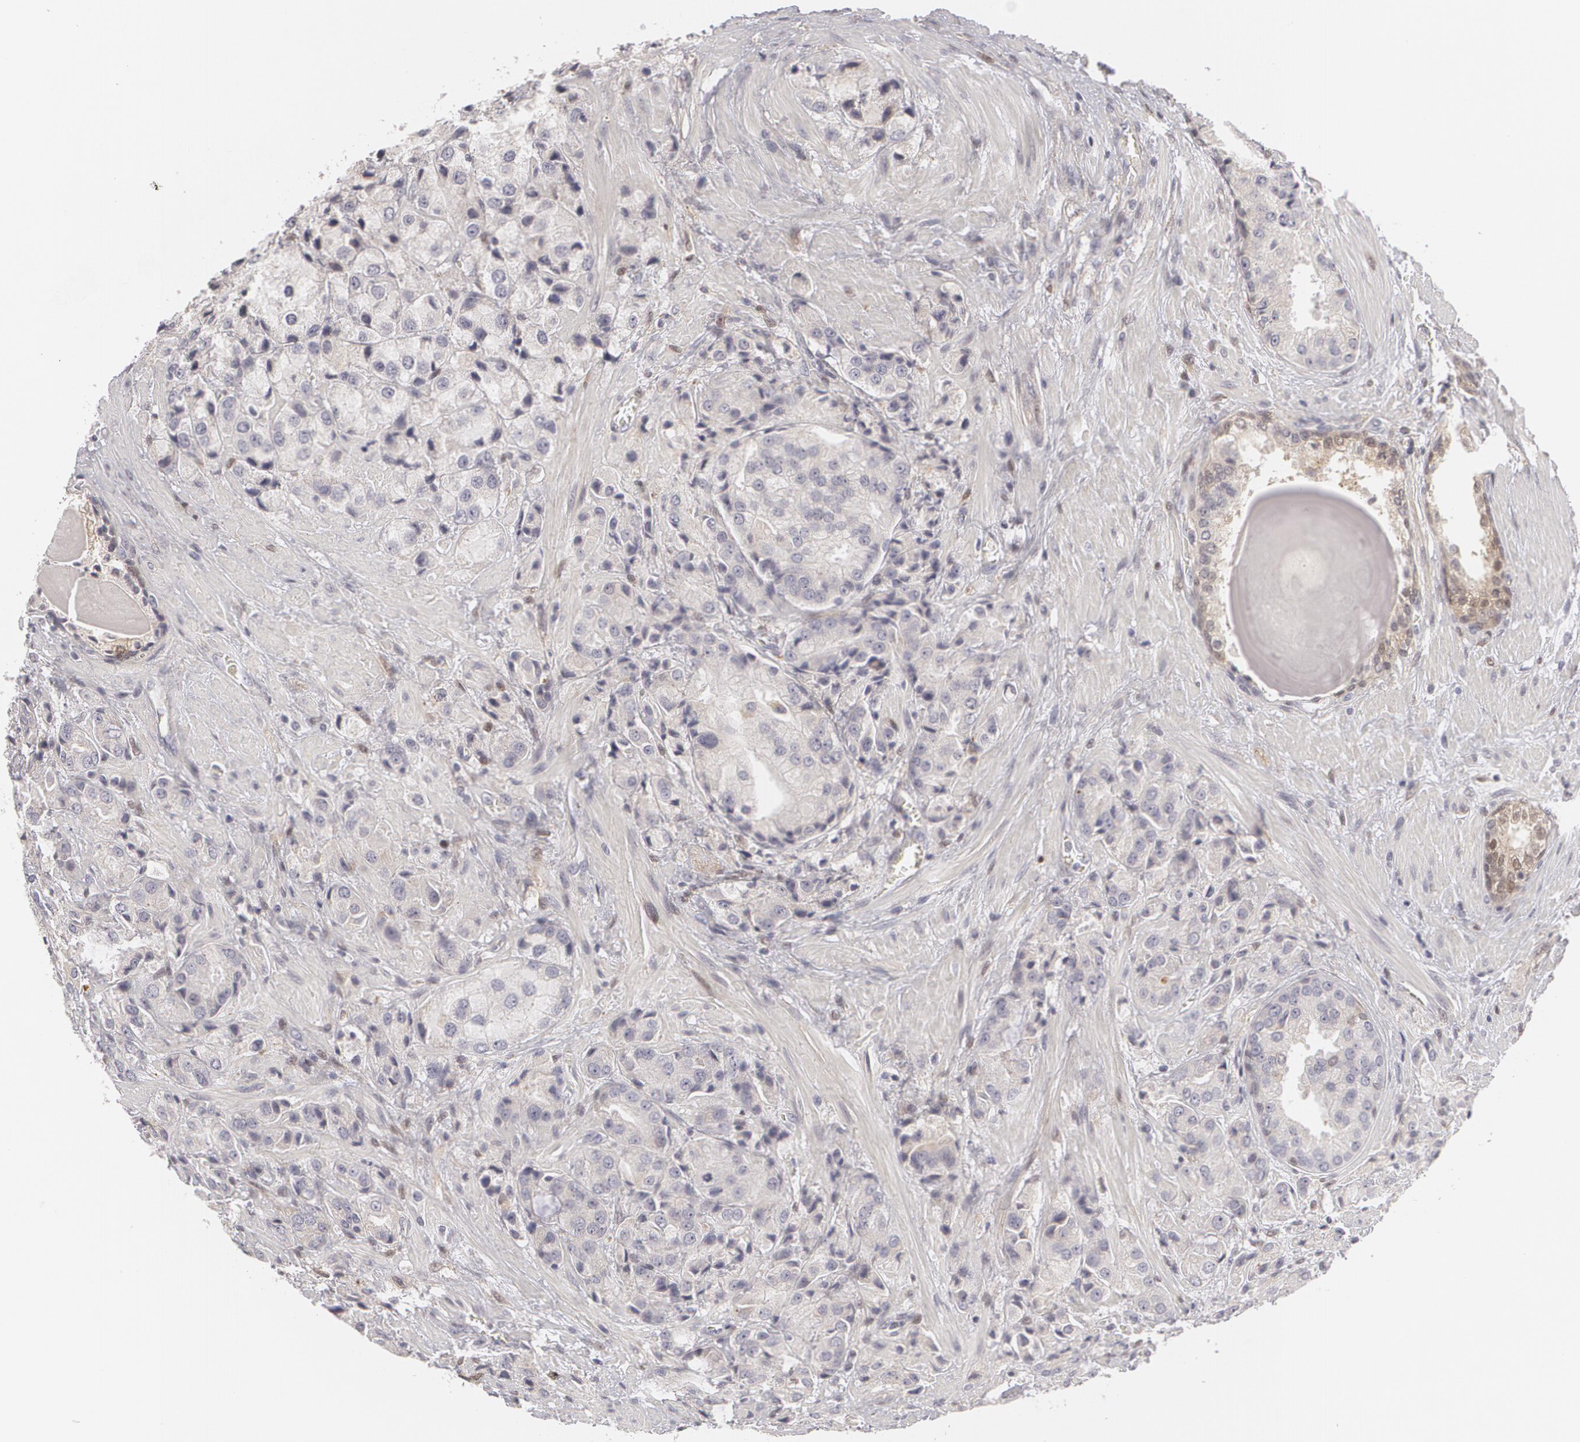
{"staining": {"intensity": "negative", "quantity": "none", "location": "none"}, "tissue": "prostate cancer", "cell_type": "Tumor cells", "image_type": "cancer", "snomed": [{"axis": "morphology", "description": "Adenocarcinoma, Medium grade"}, {"axis": "topography", "description": "Prostate"}], "caption": "A high-resolution micrograph shows IHC staining of prostate cancer, which shows no significant expression in tumor cells. (Brightfield microscopy of DAB (3,3'-diaminobenzidine) immunohistochemistry (IHC) at high magnification).", "gene": "EFS", "patient": {"sex": "male", "age": 70}}